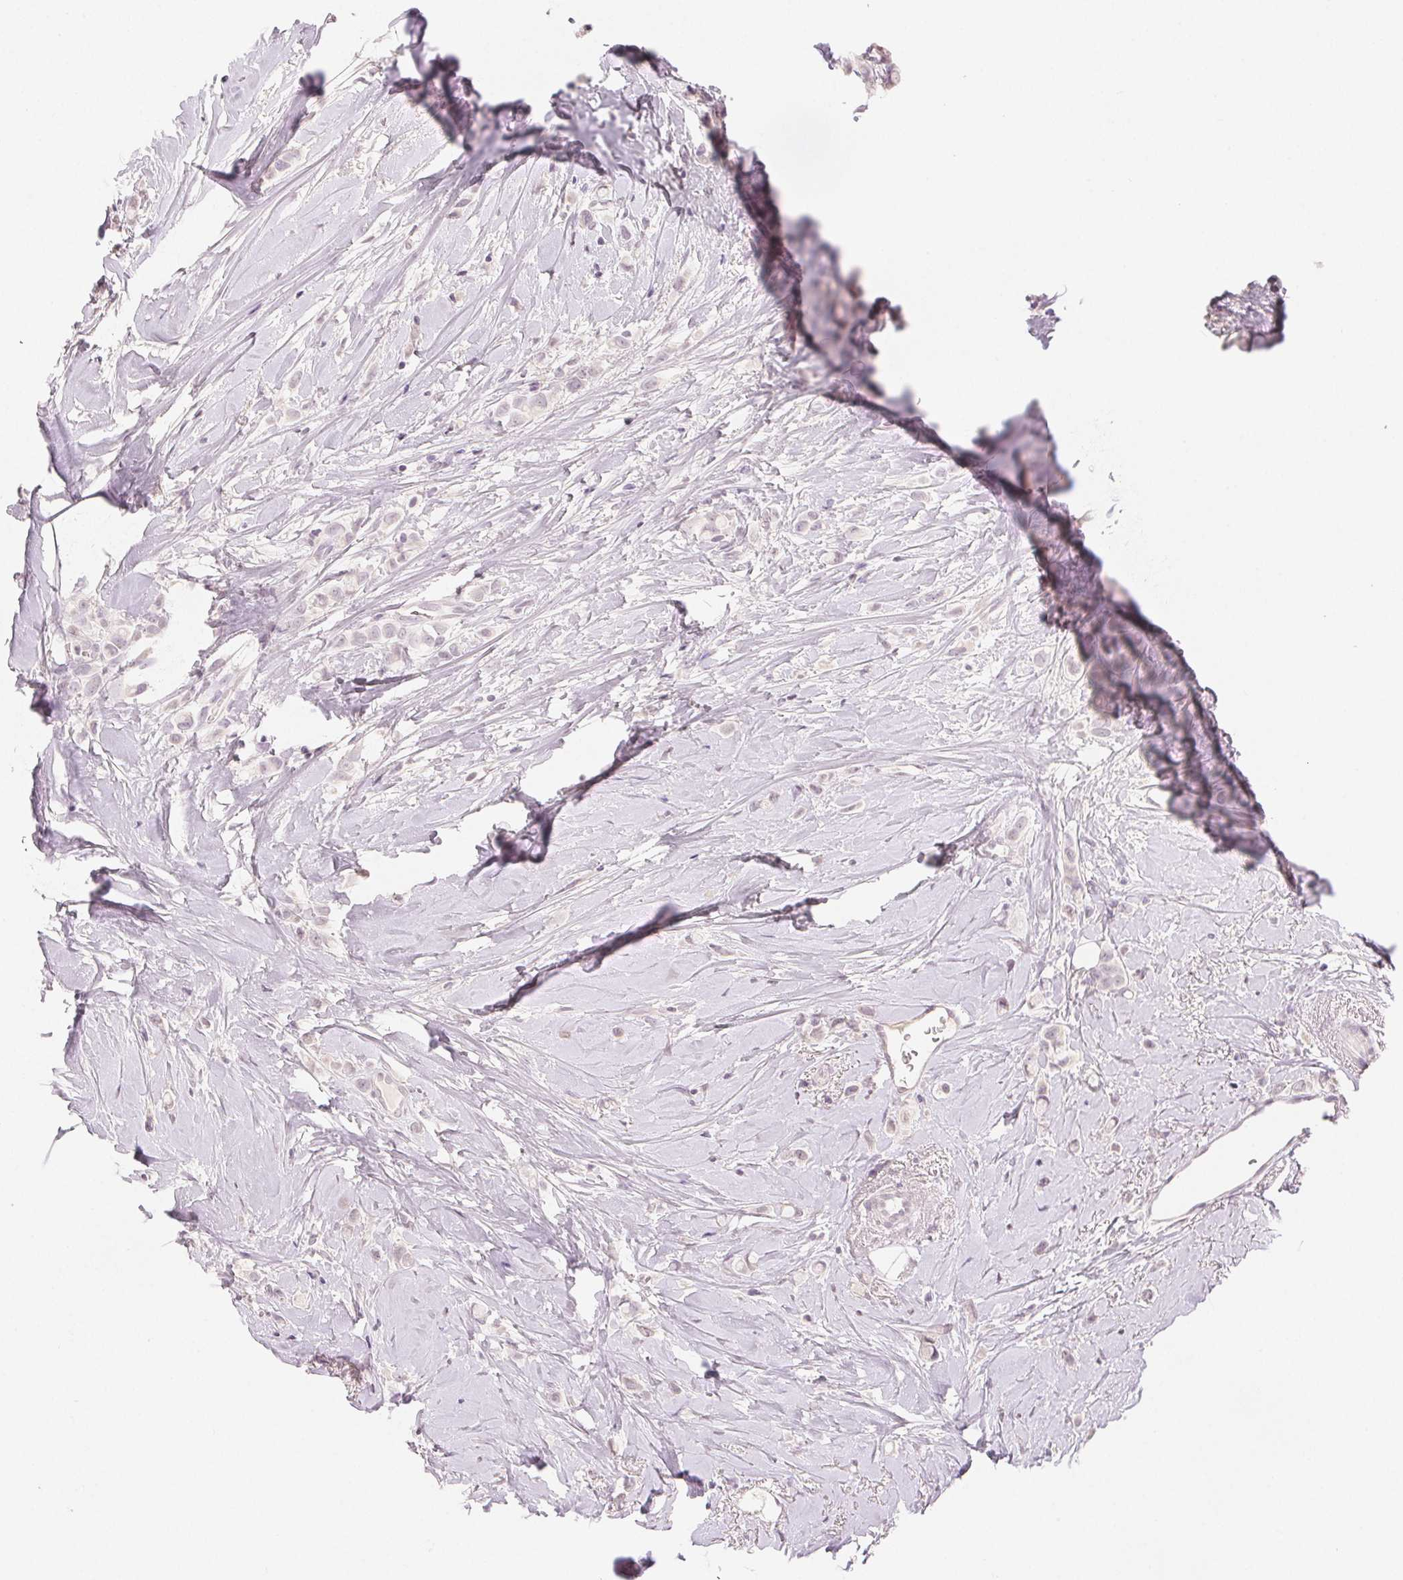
{"staining": {"intensity": "negative", "quantity": "none", "location": "none"}, "tissue": "breast cancer", "cell_type": "Tumor cells", "image_type": "cancer", "snomed": [{"axis": "morphology", "description": "Lobular carcinoma"}, {"axis": "topography", "description": "Breast"}], "caption": "High power microscopy photomicrograph of an IHC micrograph of breast lobular carcinoma, revealing no significant positivity in tumor cells. (DAB (3,3'-diaminobenzidine) immunohistochemistry (IHC) visualized using brightfield microscopy, high magnification).", "gene": "SLC27A5", "patient": {"sex": "female", "age": 66}}